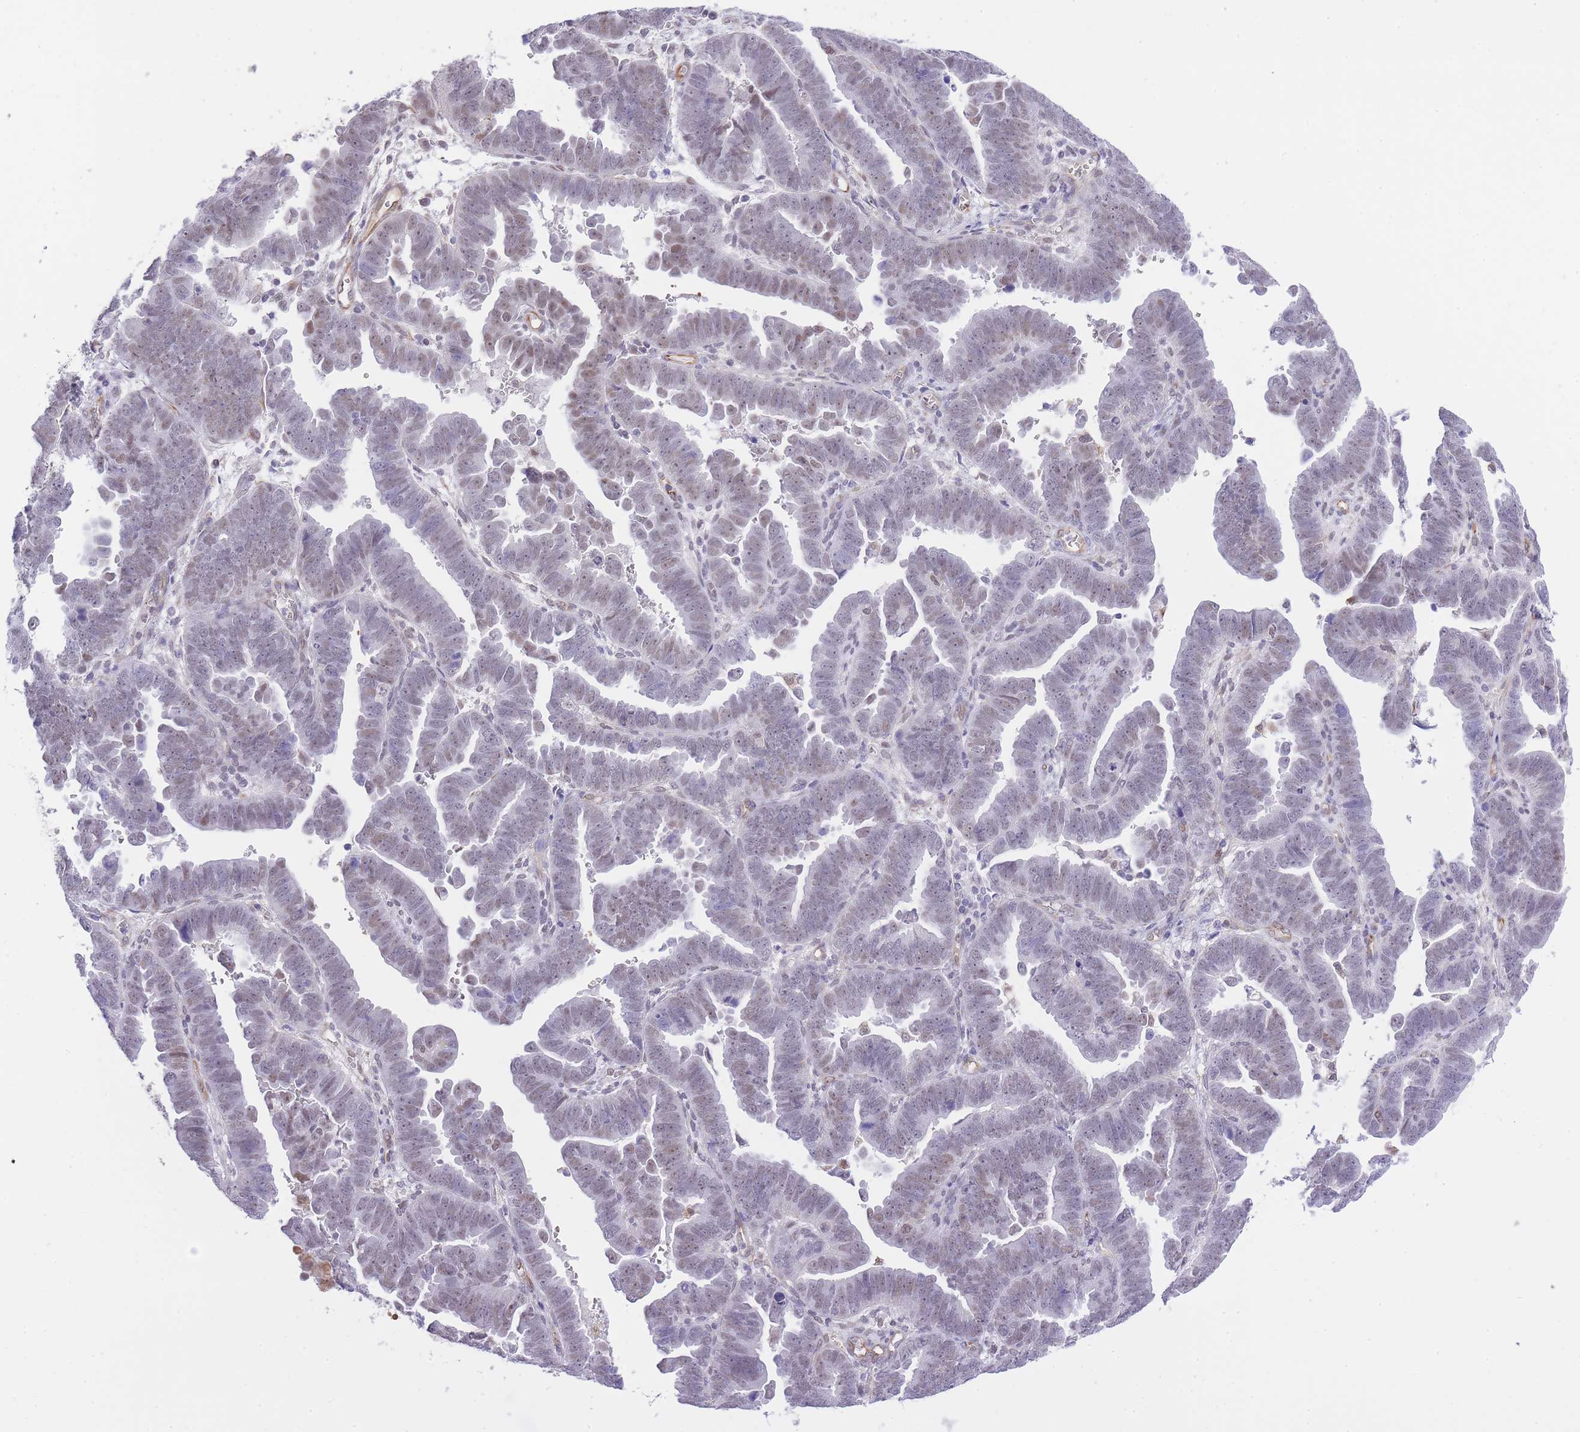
{"staining": {"intensity": "weak", "quantity": ">75%", "location": "nuclear"}, "tissue": "endometrial cancer", "cell_type": "Tumor cells", "image_type": "cancer", "snomed": [{"axis": "morphology", "description": "Adenocarcinoma, NOS"}, {"axis": "topography", "description": "Endometrium"}], "caption": "Weak nuclear protein staining is seen in about >75% of tumor cells in endometrial cancer (adenocarcinoma).", "gene": "MEIOSIN", "patient": {"sex": "female", "age": 75}}